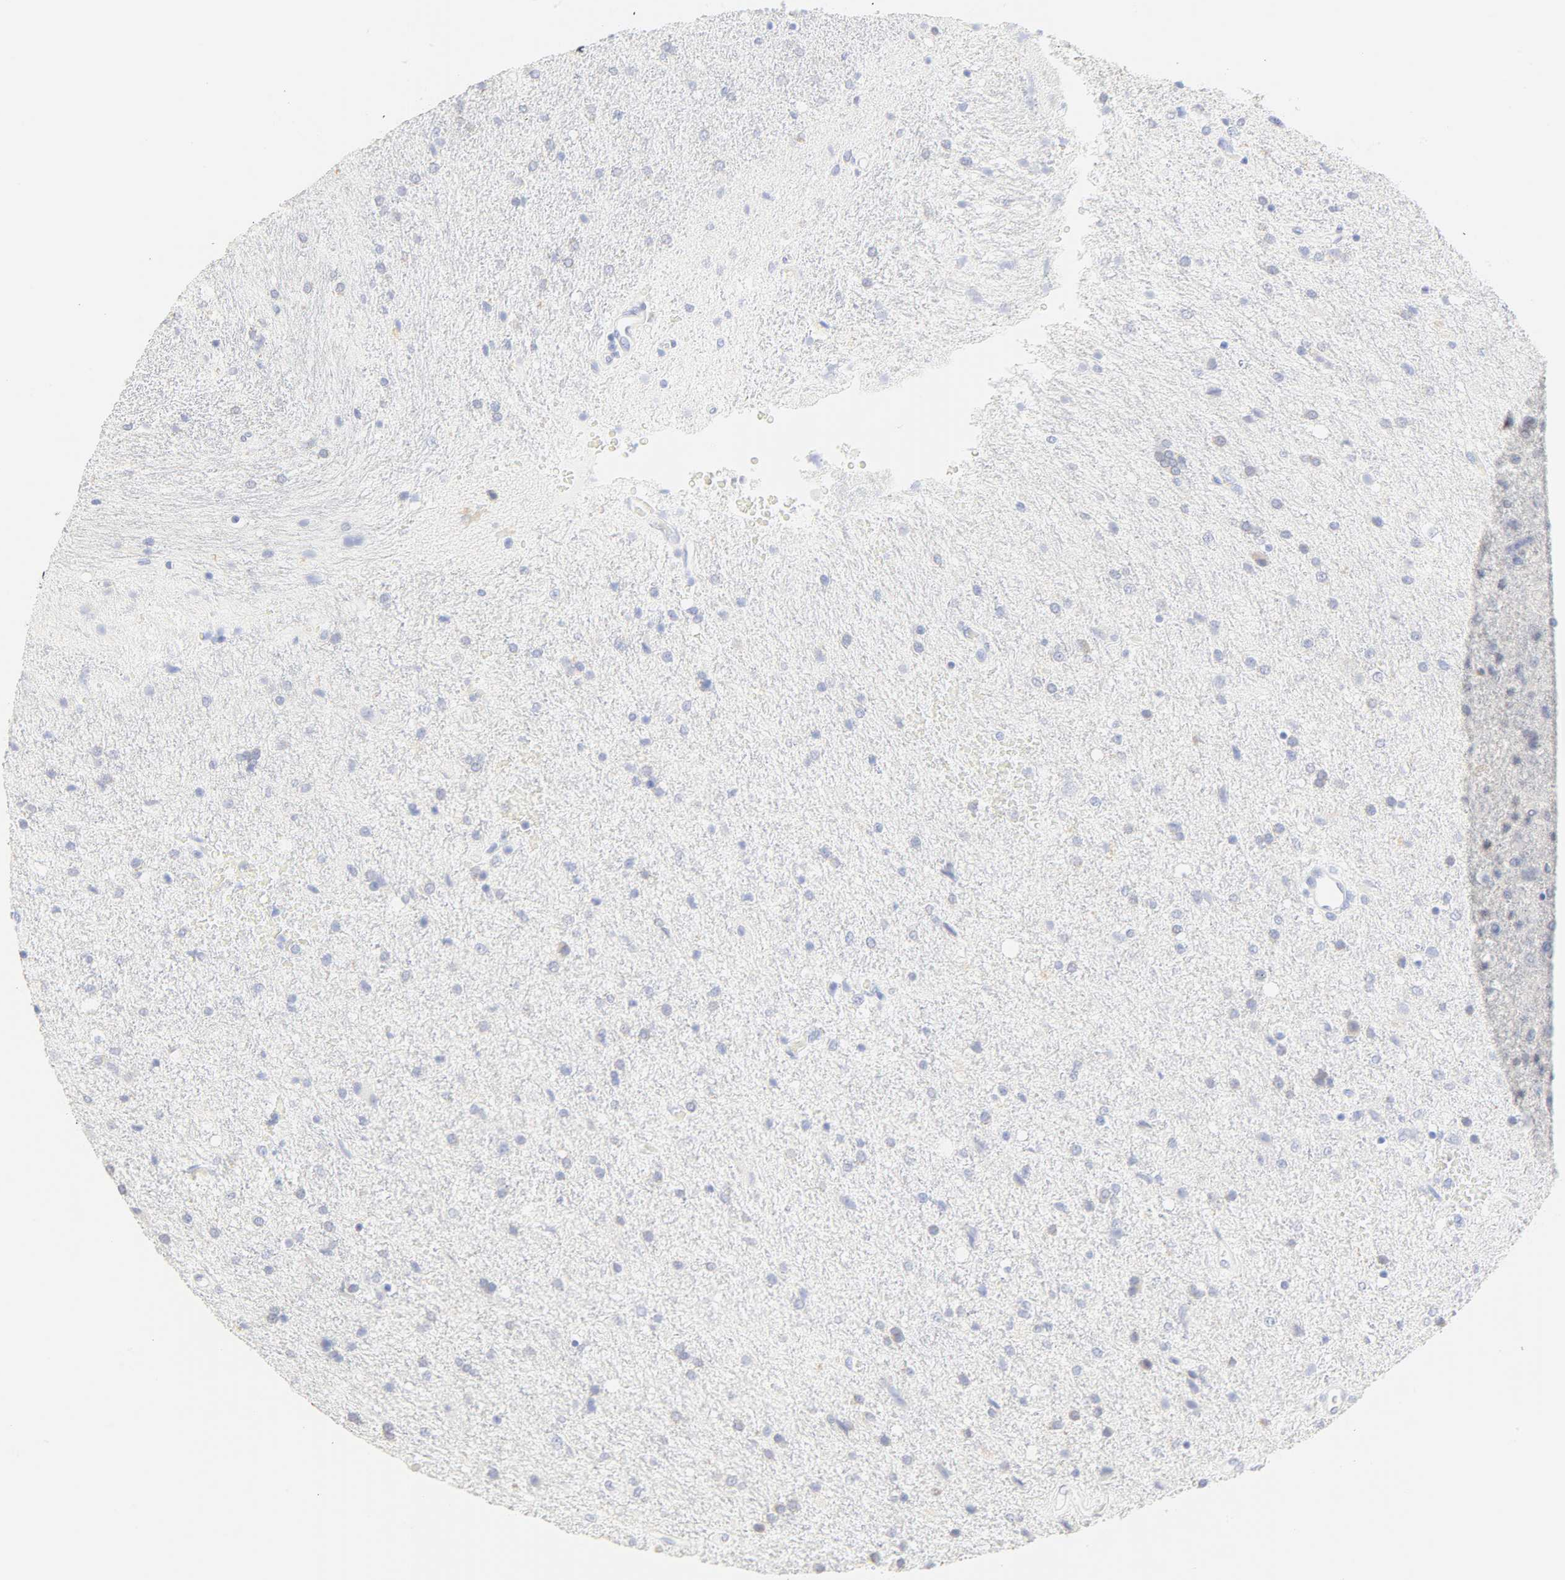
{"staining": {"intensity": "negative", "quantity": "none", "location": "none"}, "tissue": "glioma", "cell_type": "Tumor cells", "image_type": "cancer", "snomed": [{"axis": "morphology", "description": "Normal tissue, NOS"}, {"axis": "morphology", "description": "Glioma, malignant, High grade"}, {"axis": "topography", "description": "Cerebral cortex"}], "caption": "A photomicrograph of glioma stained for a protein displays no brown staining in tumor cells.", "gene": "SLCO1B3", "patient": {"sex": "male", "age": 56}}